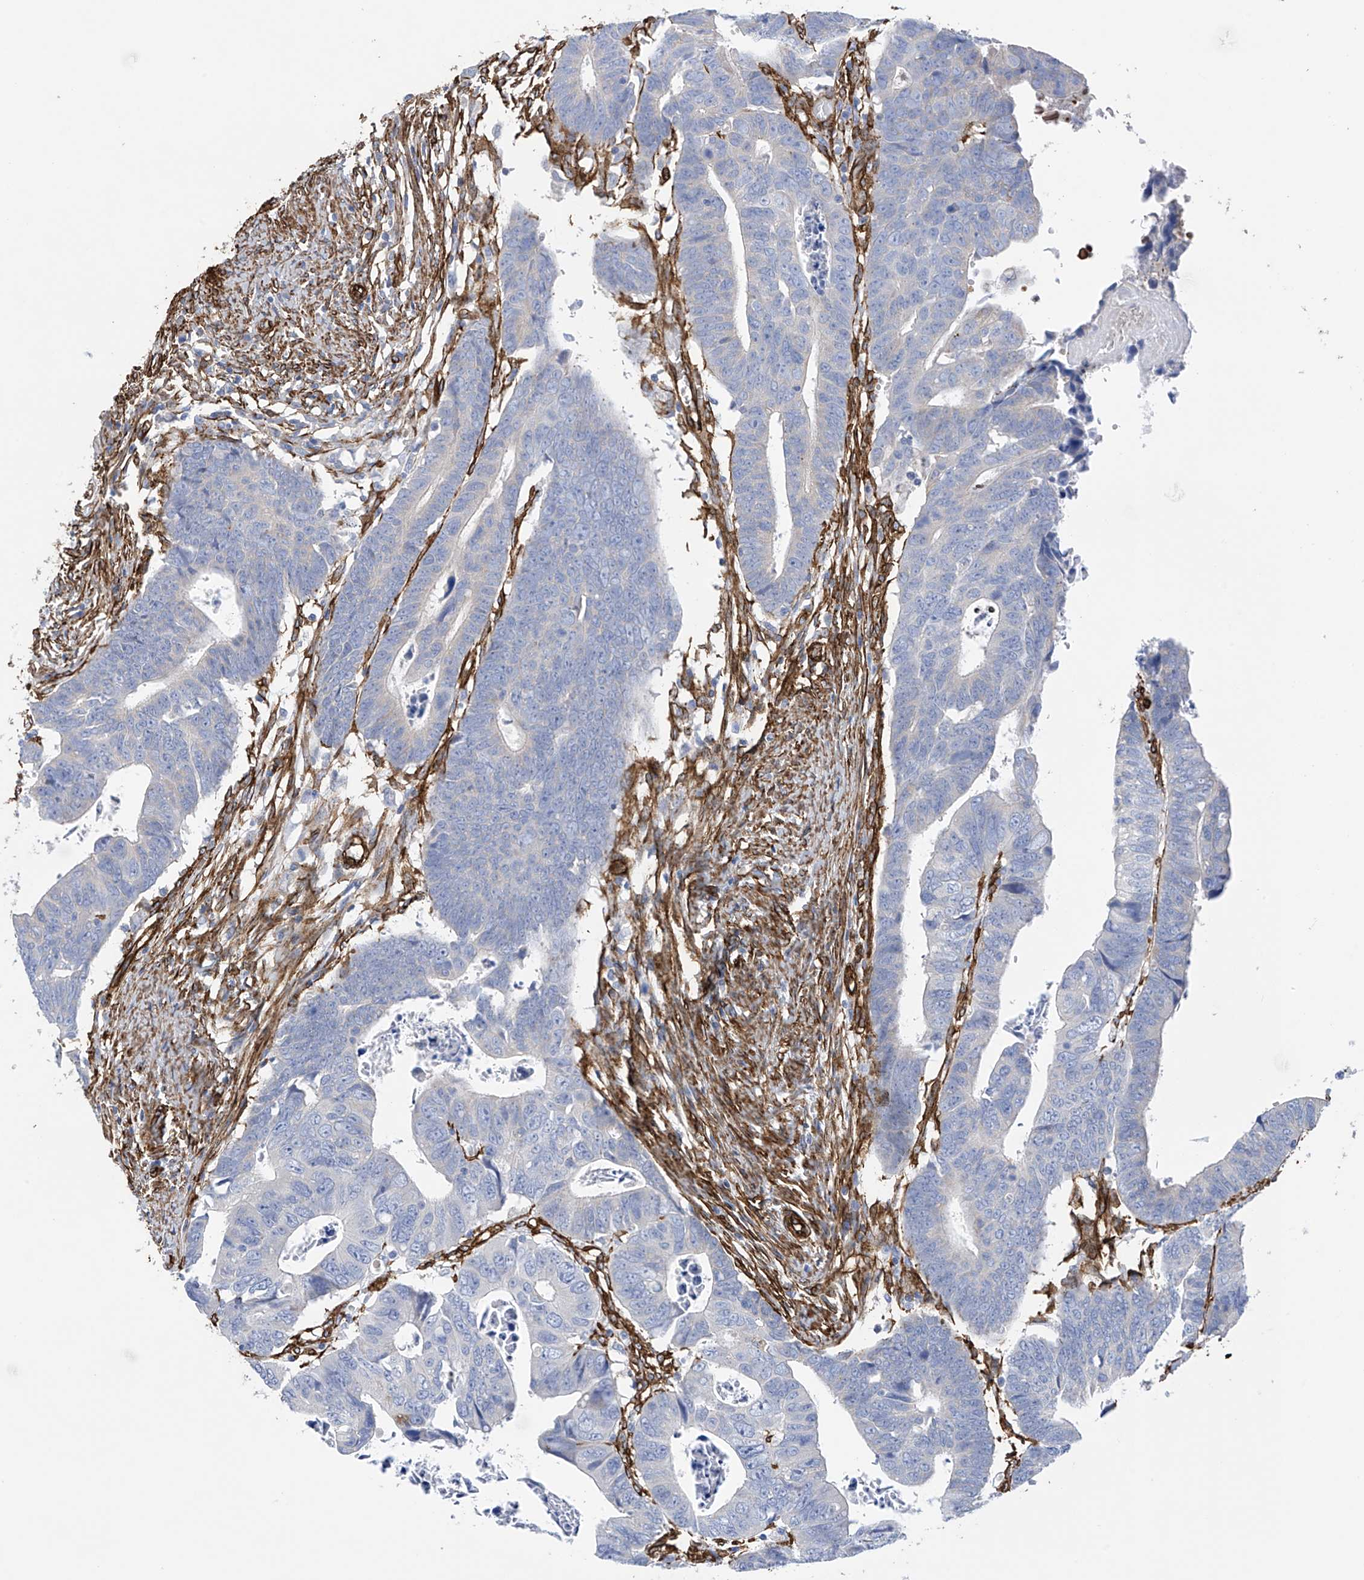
{"staining": {"intensity": "negative", "quantity": "none", "location": "none"}, "tissue": "colorectal cancer", "cell_type": "Tumor cells", "image_type": "cancer", "snomed": [{"axis": "morphology", "description": "Adenocarcinoma, NOS"}, {"axis": "topography", "description": "Rectum"}], "caption": "A high-resolution micrograph shows immunohistochemistry staining of colorectal cancer, which displays no significant expression in tumor cells.", "gene": "UBTD1", "patient": {"sex": "female", "age": 65}}